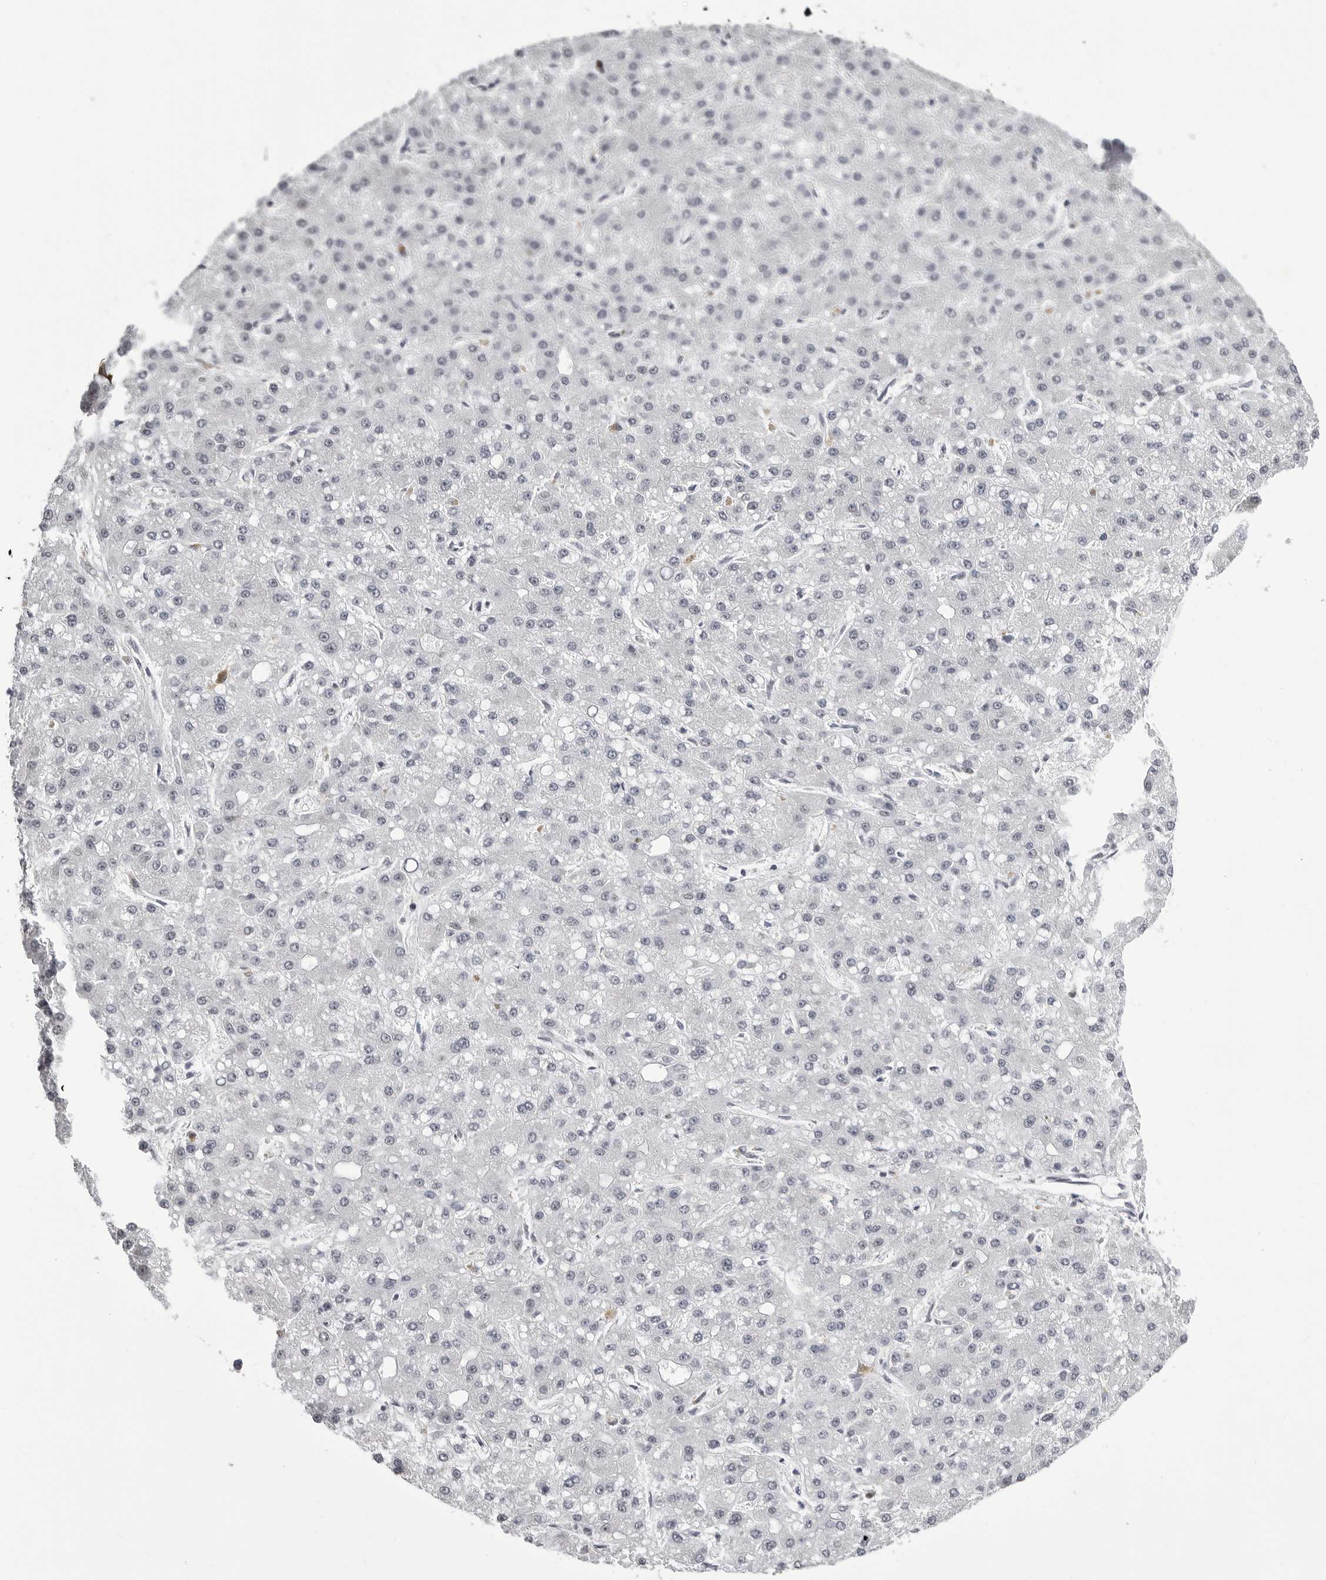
{"staining": {"intensity": "negative", "quantity": "none", "location": "none"}, "tissue": "liver cancer", "cell_type": "Tumor cells", "image_type": "cancer", "snomed": [{"axis": "morphology", "description": "Carcinoma, Hepatocellular, NOS"}, {"axis": "topography", "description": "Liver"}], "caption": "This is a micrograph of immunohistochemistry (IHC) staining of hepatocellular carcinoma (liver), which shows no staining in tumor cells.", "gene": "WRAP53", "patient": {"sex": "male", "age": 67}}